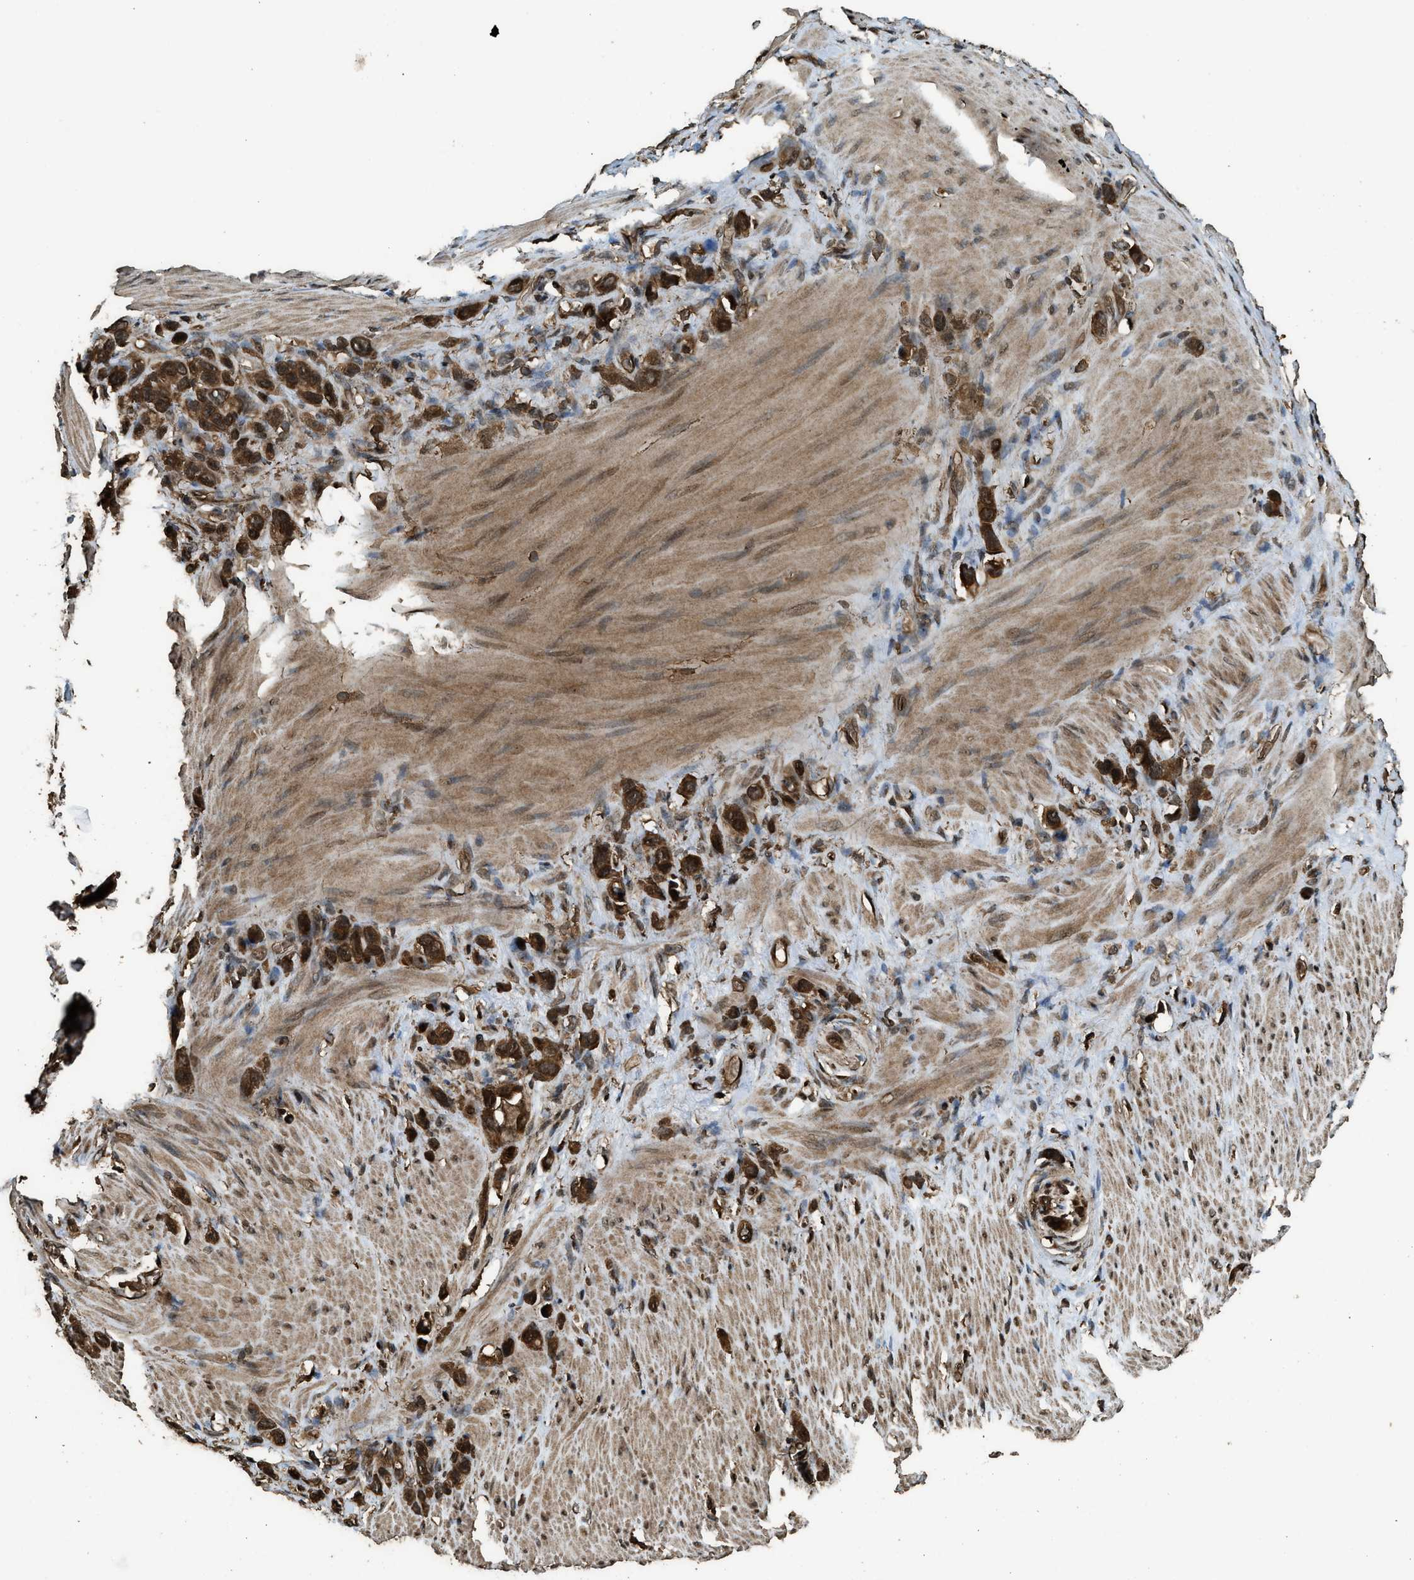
{"staining": {"intensity": "strong", "quantity": ">75%", "location": "cytoplasmic/membranous"}, "tissue": "stomach cancer", "cell_type": "Tumor cells", "image_type": "cancer", "snomed": [{"axis": "morphology", "description": "Adenocarcinoma, NOS"}, {"axis": "morphology", "description": "Adenocarcinoma, High grade"}, {"axis": "topography", "description": "Stomach, upper"}, {"axis": "topography", "description": "Stomach, lower"}], "caption": "A high amount of strong cytoplasmic/membranous positivity is identified in about >75% of tumor cells in stomach cancer (high-grade adenocarcinoma) tissue.", "gene": "MYBL2", "patient": {"sex": "female", "age": 65}}